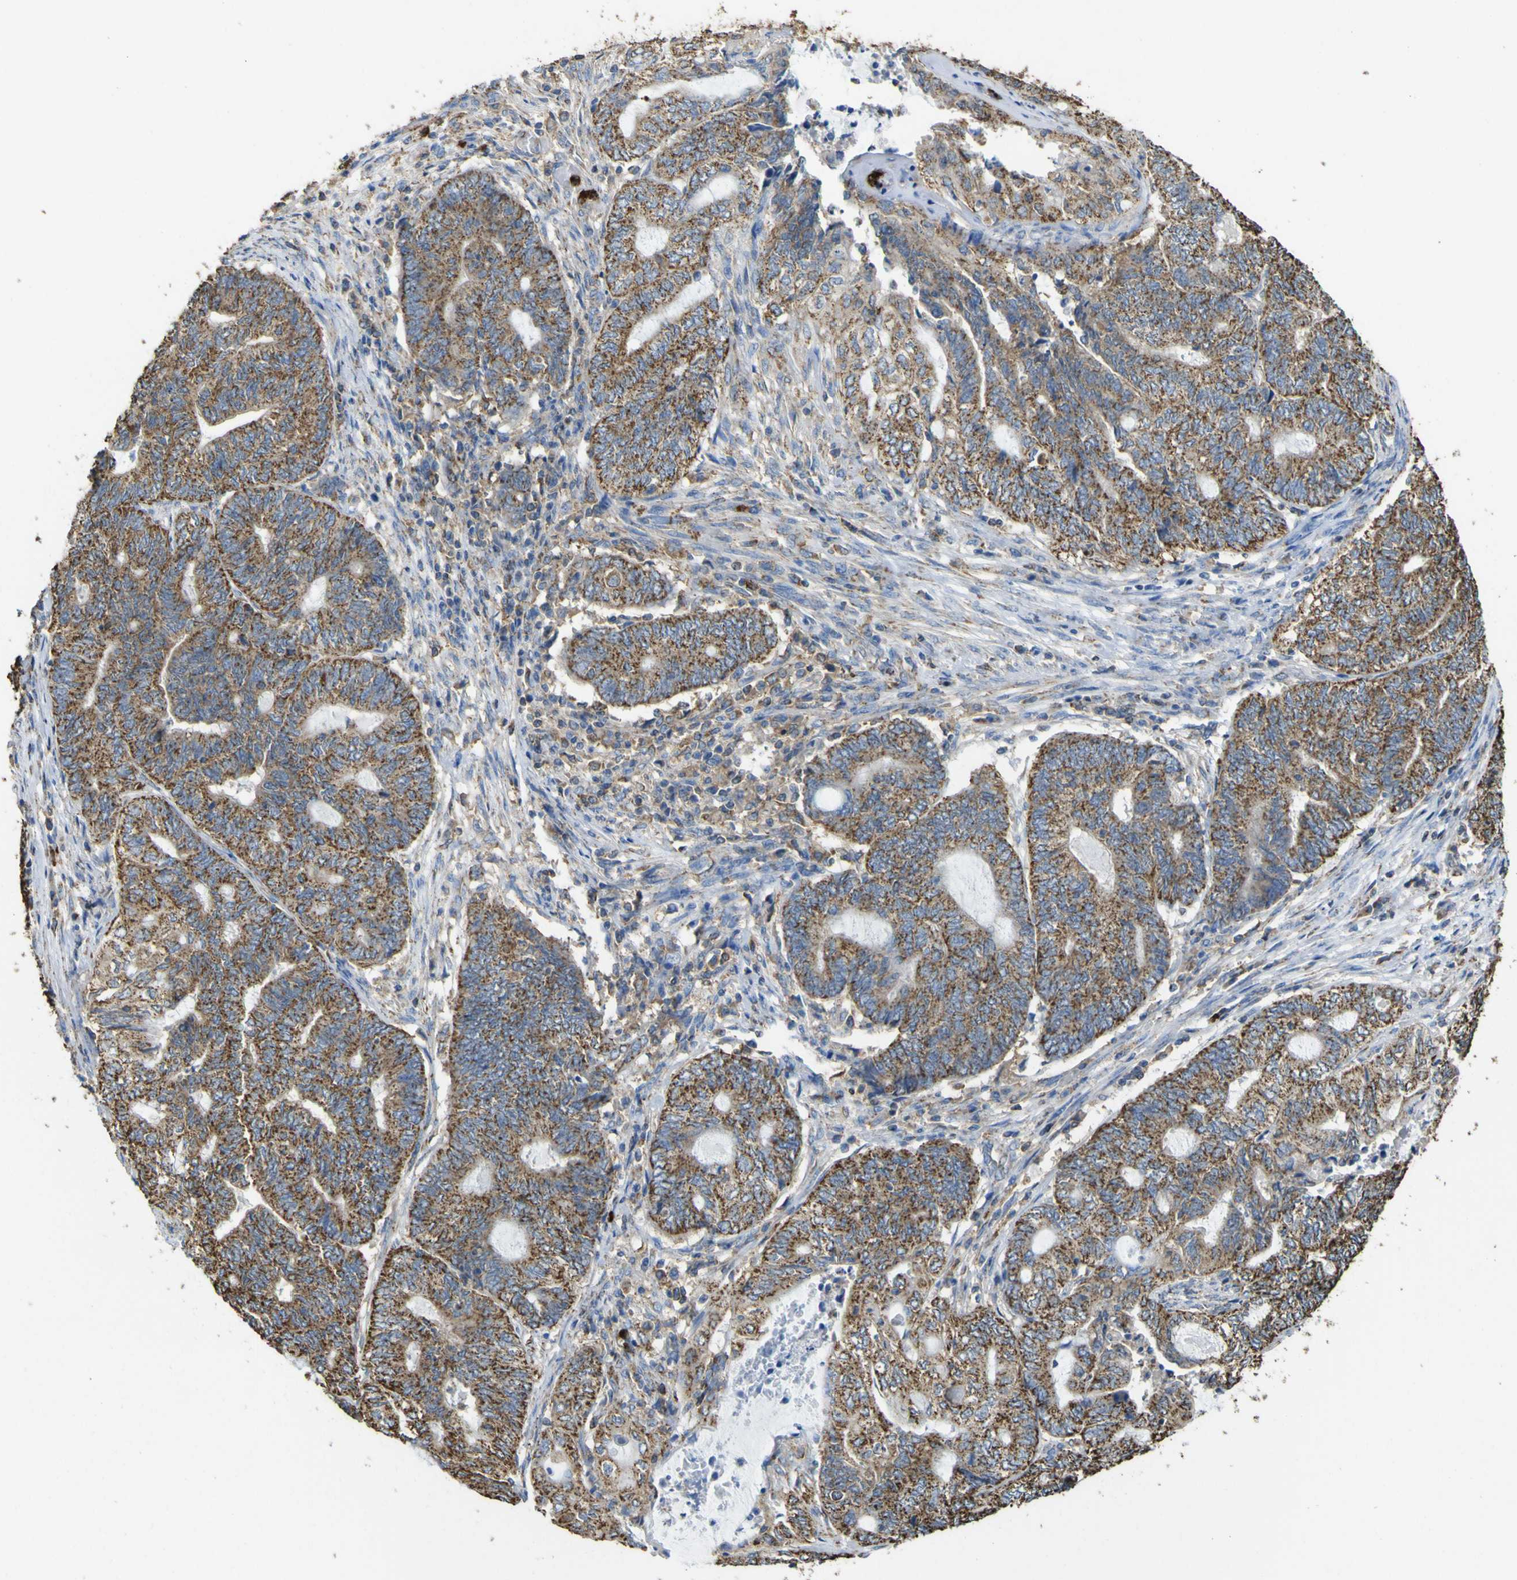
{"staining": {"intensity": "strong", "quantity": ">75%", "location": "cytoplasmic/membranous"}, "tissue": "endometrial cancer", "cell_type": "Tumor cells", "image_type": "cancer", "snomed": [{"axis": "morphology", "description": "Adenocarcinoma, NOS"}, {"axis": "topography", "description": "Uterus"}, {"axis": "topography", "description": "Endometrium"}], "caption": "Endometrial adenocarcinoma was stained to show a protein in brown. There is high levels of strong cytoplasmic/membranous staining in approximately >75% of tumor cells.", "gene": "ACSL3", "patient": {"sex": "female", "age": 70}}